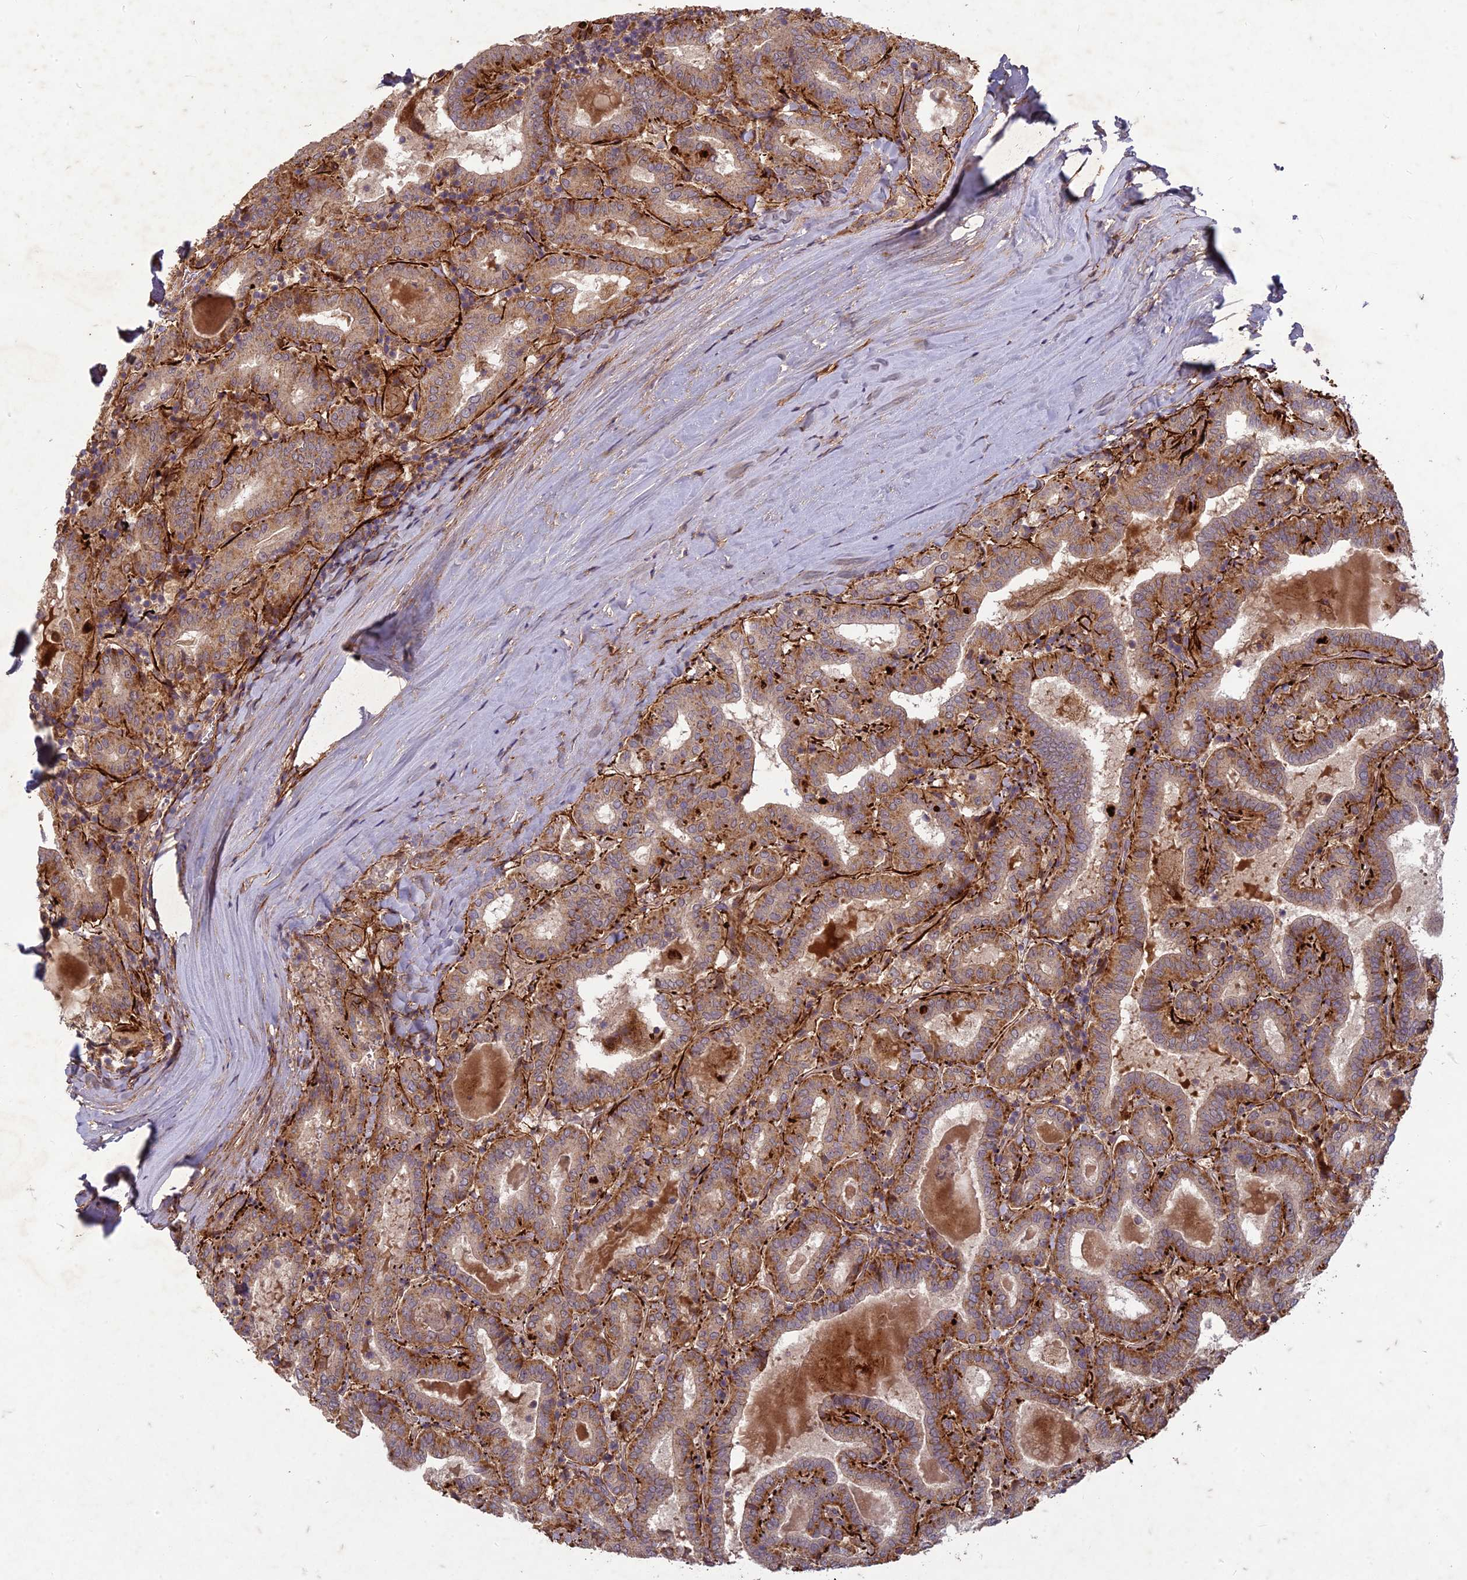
{"staining": {"intensity": "moderate", "quantity": ">75%", "location": "cytoplasmic/membranous"}, "tissue": "thyroid cancer", "cell_type": "Tumor cells", "image_type": "cancer", "snomed": [{"axis": "morphology", "description": "Papillary adenocarcinoma, NOS"}, {"axis": "topography", "description": "Thyroid gland"}], "caption": "A photomicrograph showing moderate cytoplasmic/membranous staining in about >75% of tumor cells in thyroid cancer (papillary adenocarcinoma), as visualized by brown immunohistochemical staining.", "gene": "TCF25", "patient": {"sex": "female", "age": 72}}